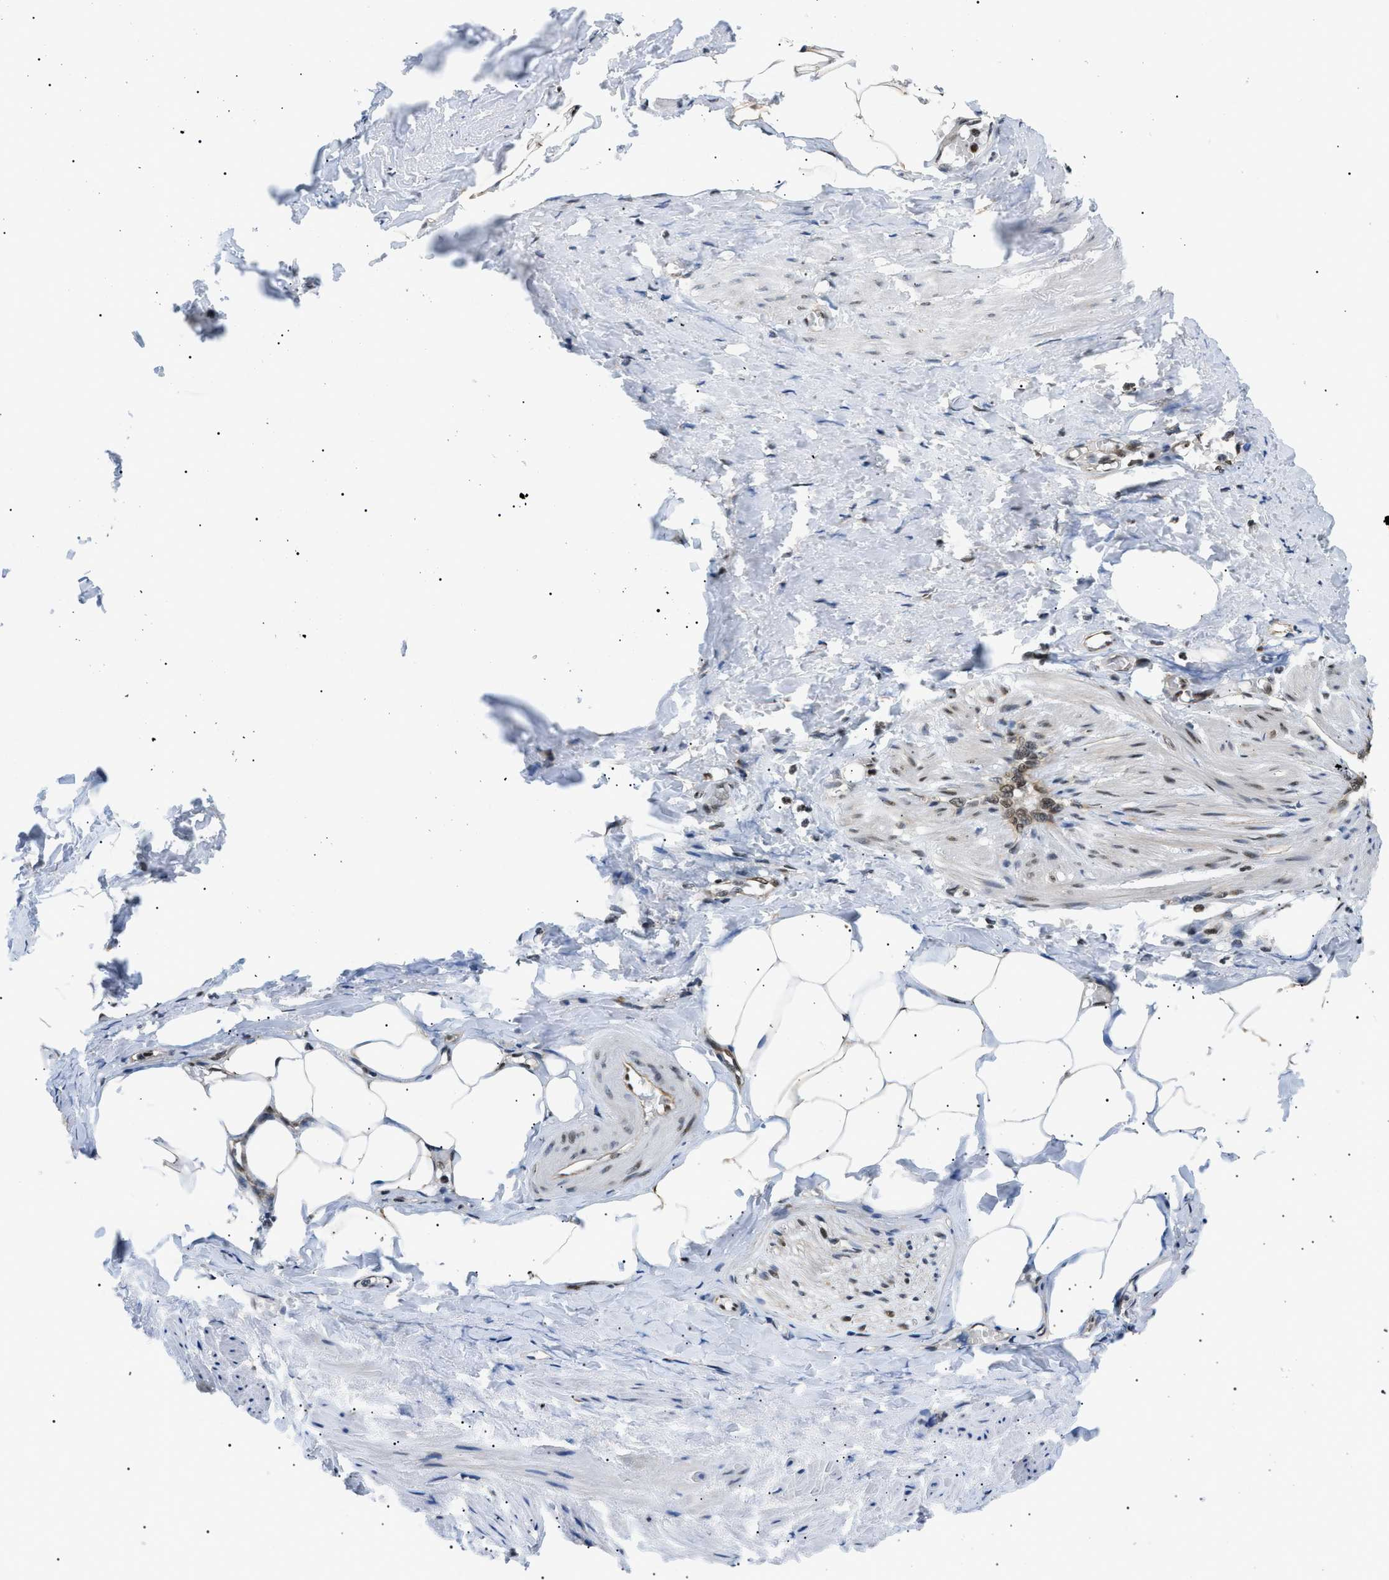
{"staining": {"intensity": "weak", "quantity": "25%-75%", "location": "cytoplasmic/membranous"}, "tissue": "adipose tissue", "cell_type": "Adipocytes", "image_type": "normal", "snomed": [{"axis": "morphology", "description": "Normal tissue, NOS"}, {"axis": "topography", "description": "Soft tissue"}, {"axis": "topography", "description": "Vascular tissue"}], "caption": "Adipose tissue stained for a protein (brown) reveals weak cytoplasmic/membranous positive positivity in approximately 25%-75% of adipocytes.", "gene": "CWC25", "patient": {"sex": "female", "age": 35}}